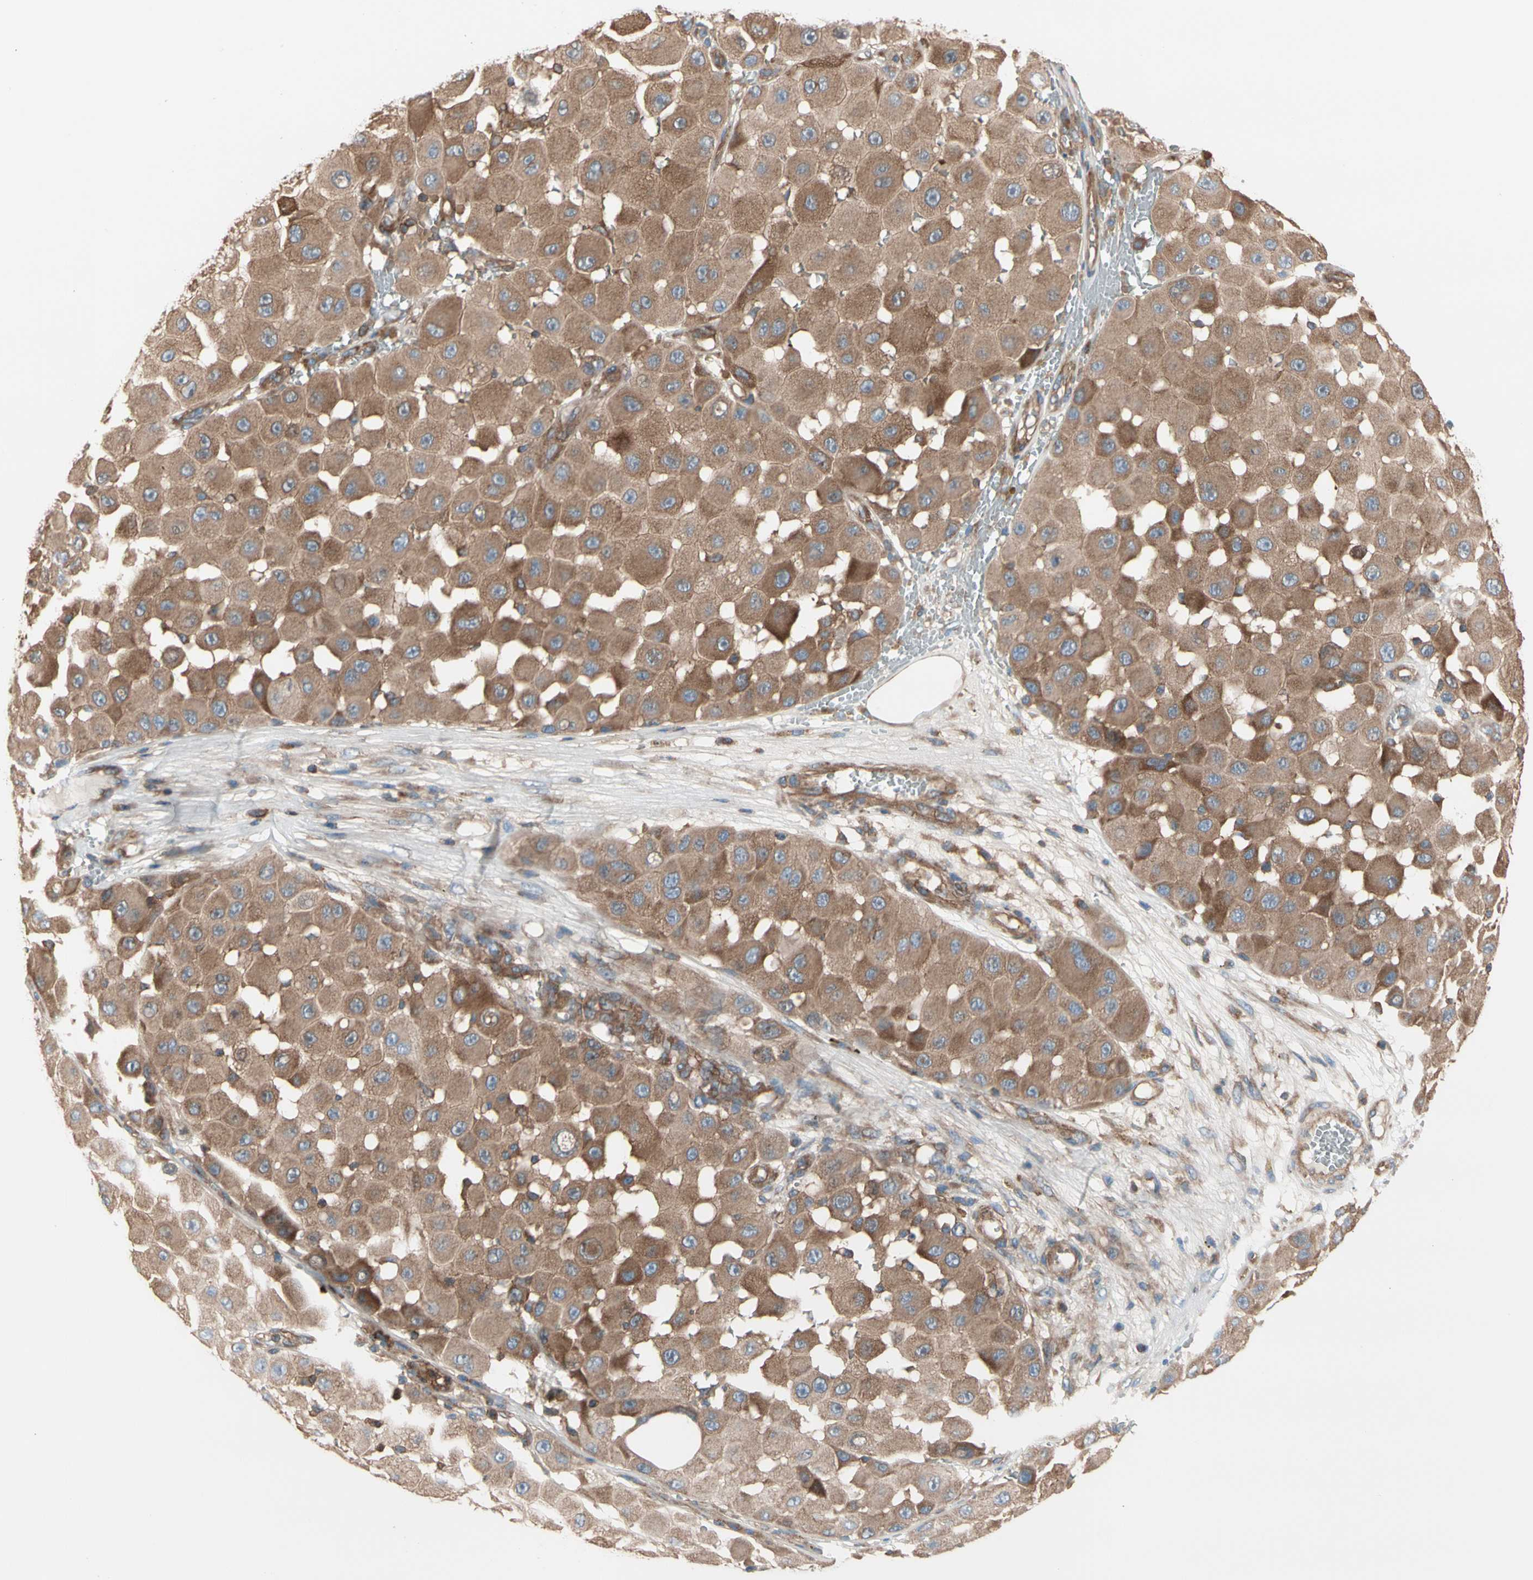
{"staining": {"intensity": "moderate", "quantity": ">75%", "location": "cytoplasmic/membranous"}, "tissue": "melanoma", "cell_type": "Tumor cells", "image_type": "cancer", "snomed": [{"axis": "morphology", "description": "Malignant melanoma, NOS"}, {"axis": "topography", "description": "Skin"}], "caption": "Immunohistochemistry (IHC) (DAB (3,3'-diaminobenzidine)) staining of malignant melanoma shows moderate cytoplasmic/membranous protein positivity in approximately >75% of tumor cells.", "gene": "ROCK1", "patient": {"sex": "female", "age": 81}}